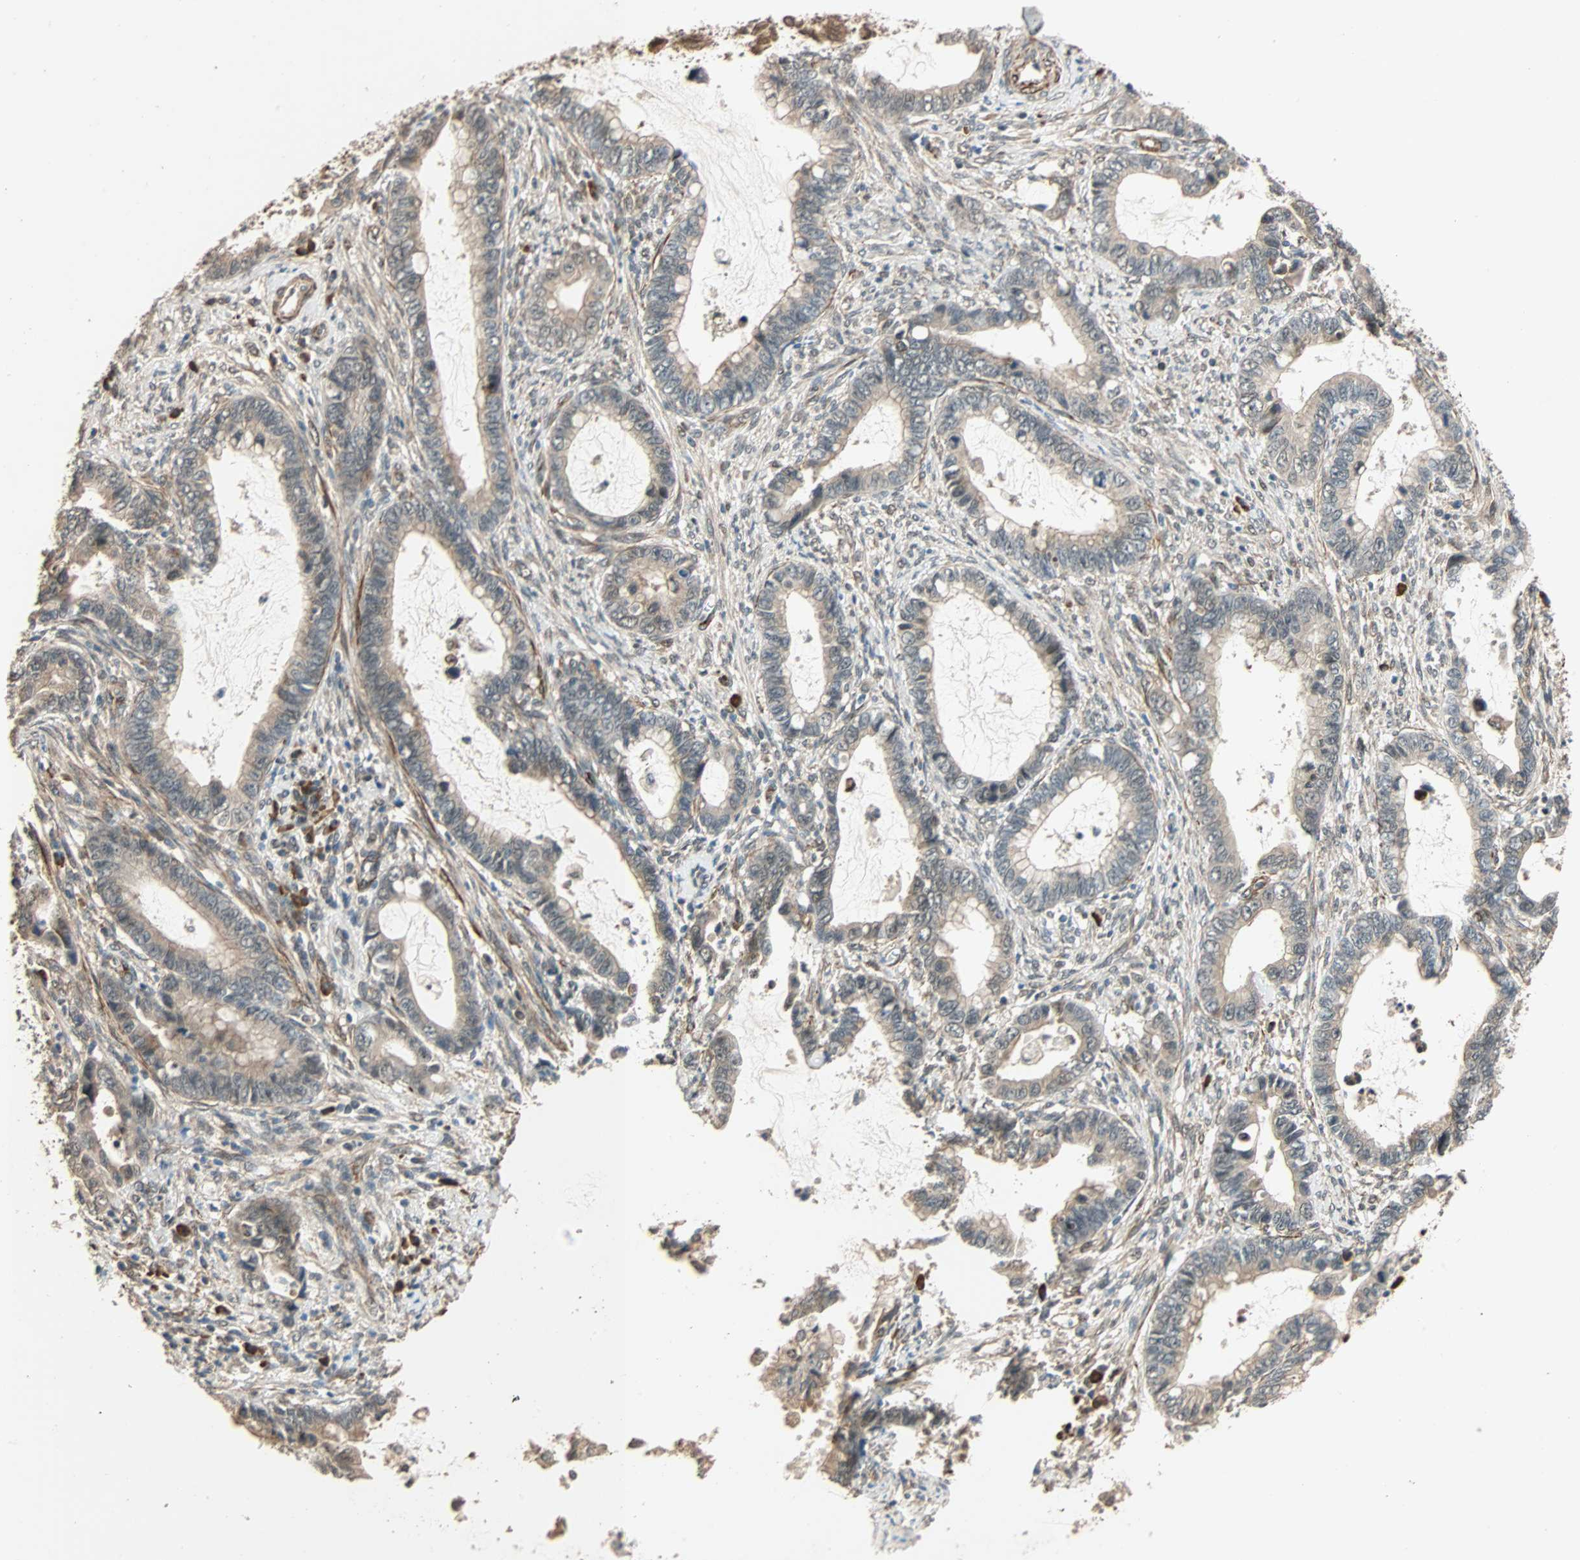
{"staining": {"intensity": "weak", "quantity": "<25%", "location": "cytoplasmic/membranous"}, "tissue": "cervical cancer", "cell_type": "Tumor cells", "image_type": "cancer", "snomed": [{"axis": "morphology", "description": "Adenocarcinoma, NOS"}, {"axis": "topography", "description": "Cervix"}], "caption": "This histopathology image is of cervical adenocarcinoma stained with IHC to label a protein in brown with the nuclei are counter-stained blue. There is no staining in tumor cells.", "gene": "QSER1", "patient": {"sex": "female", "age": 44}}